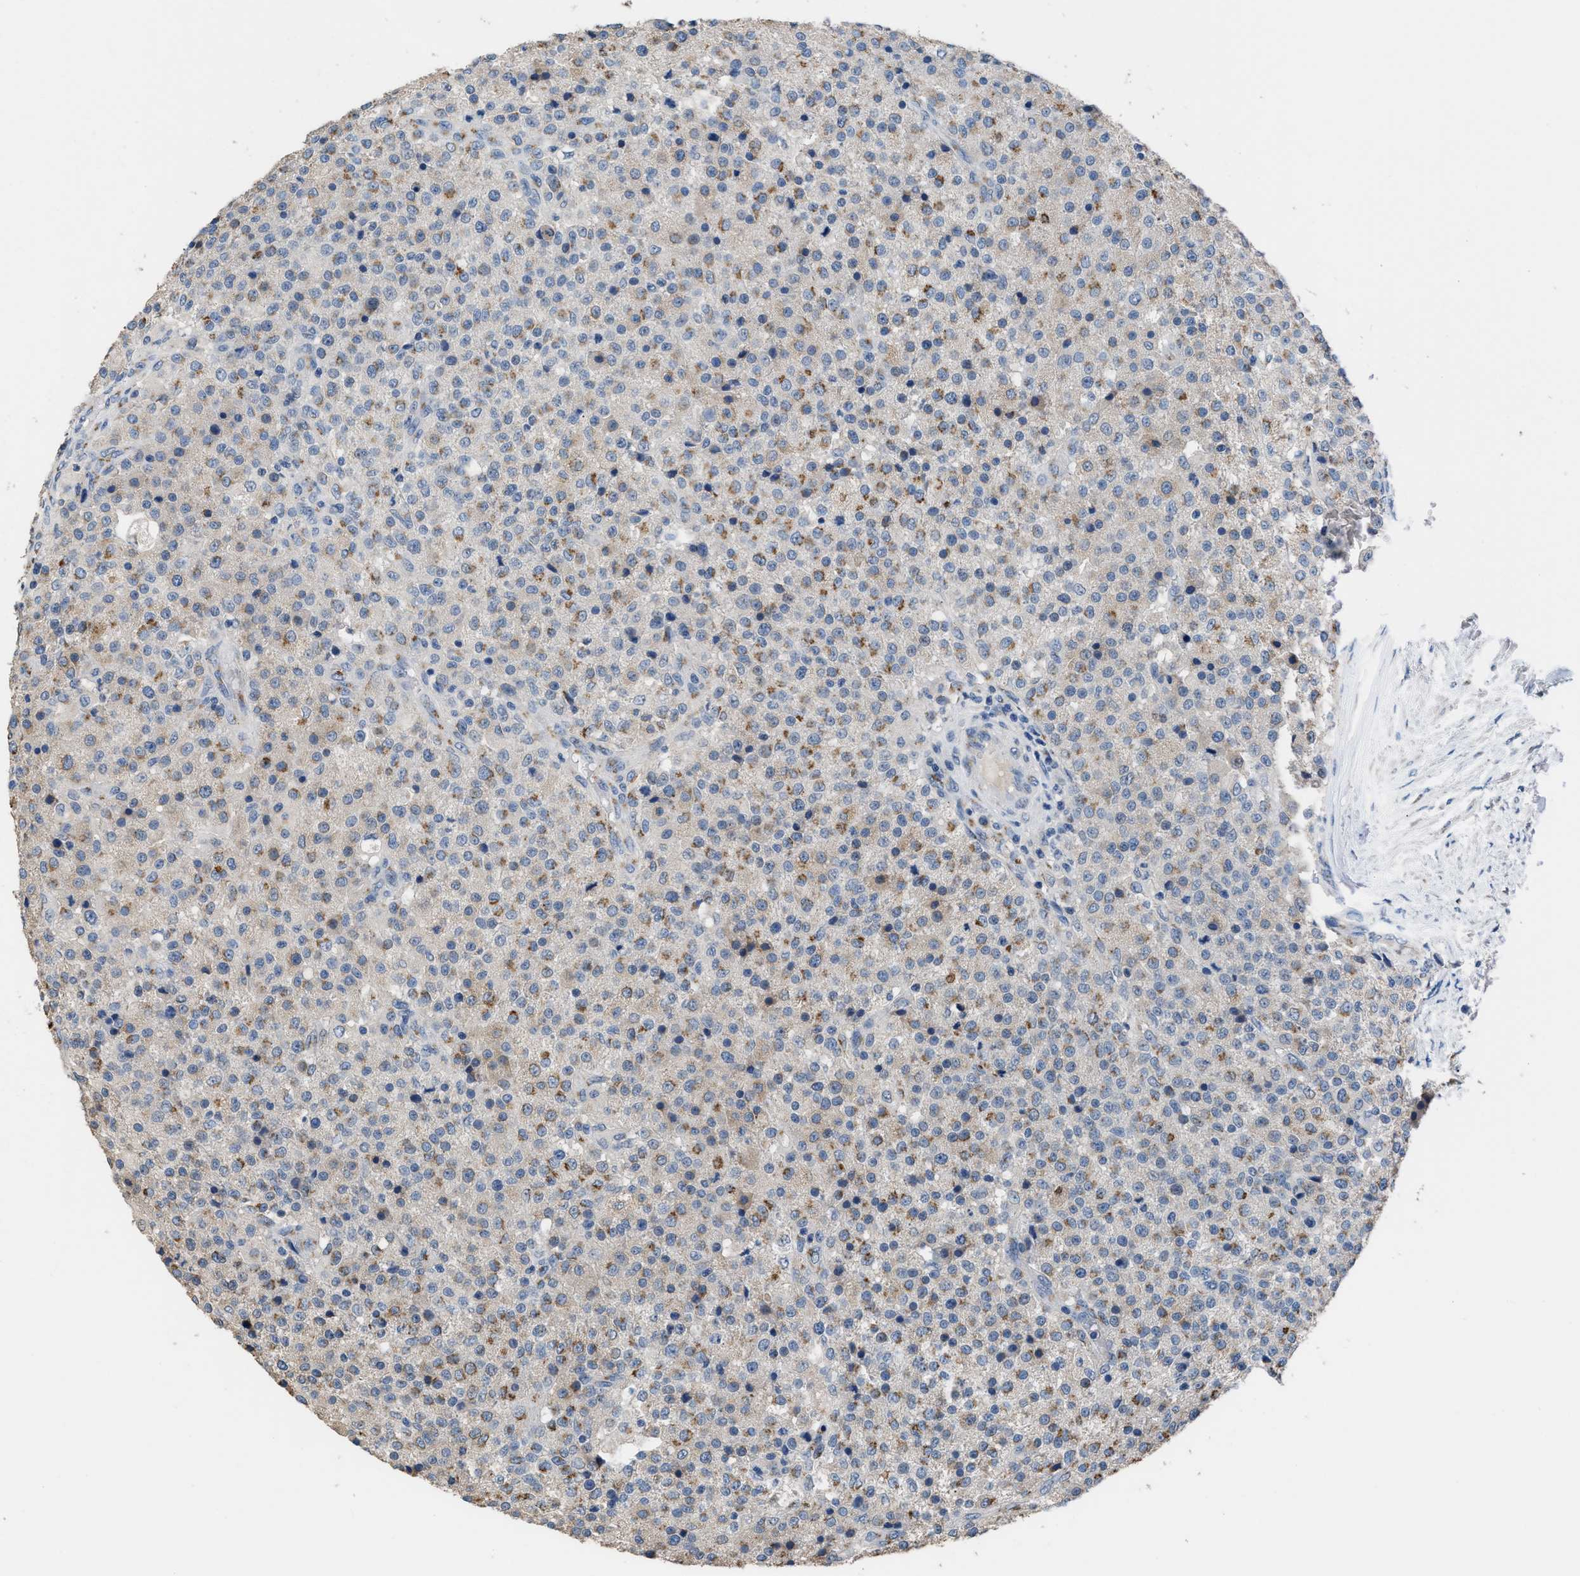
{"staining": {"intensity": "moderate", "quantity": "25%-75%", "location": "cytoplasmic/membranous"}, "tissue": "testis cancer", "cell_type": "Tumor cells", "image_type": "cancer", "snomed": [{"axis": "morphology", "description": "Seminoma, NOS"}, {"axis": "topography", "description": "Testis"}], "caption": "Human testis cancer stained for a protein (brown) displays moderate cytoplasmic/membranous positive staining in approximately 25%-75% of tumor cells.", "gene": "GOLM1", "patient": {"sex": "male", "age": 59}}